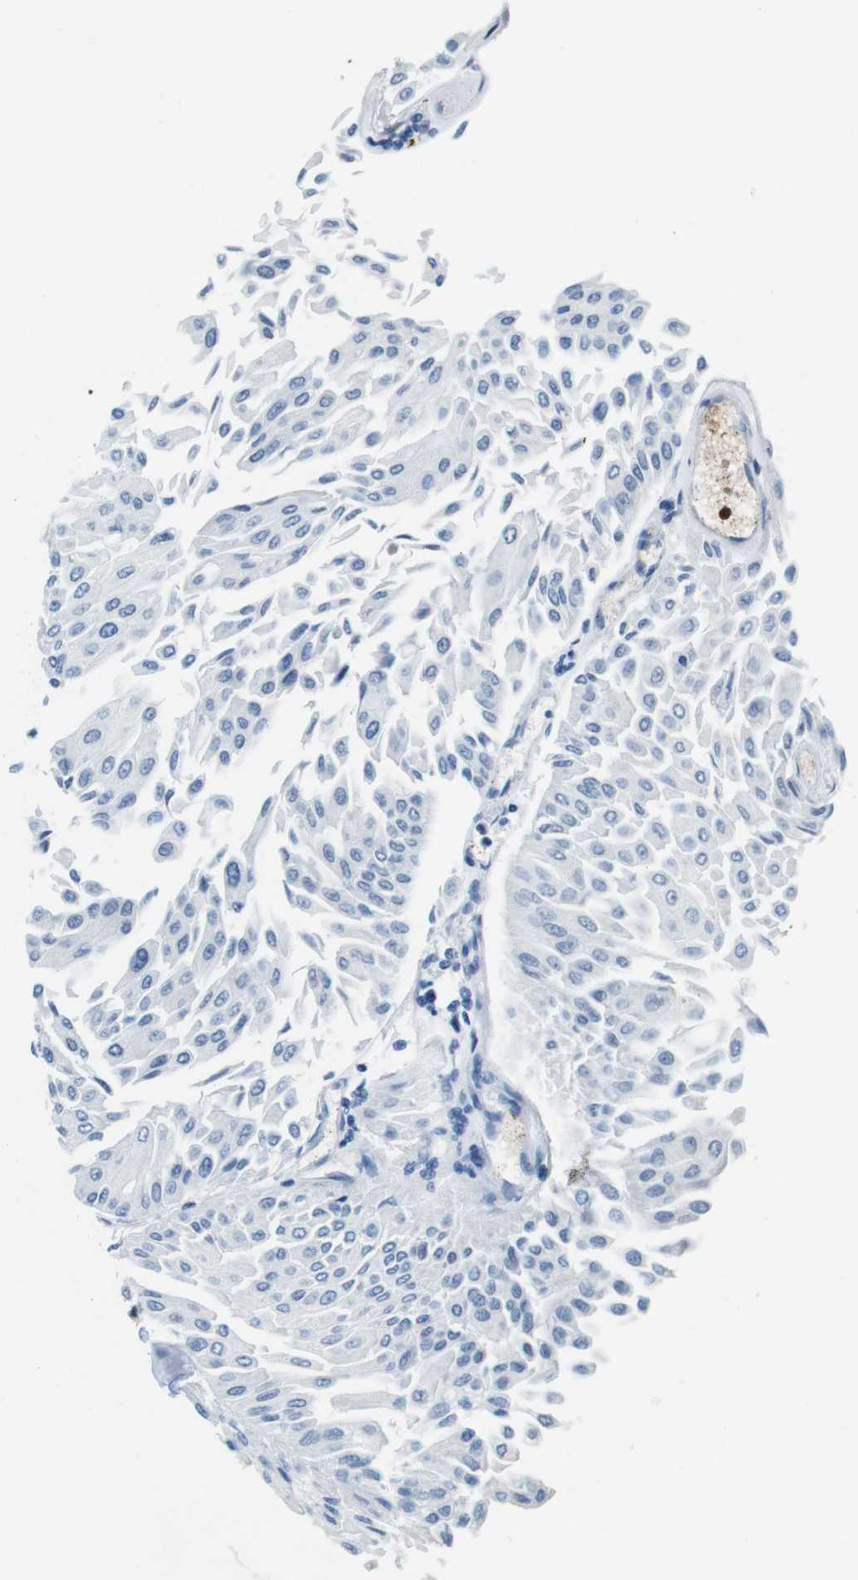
{"staining": {"intensity": "negative", "quantity": "none", "location": "none"}, "tissue": "urothelial cancer", "cell_type": "Tumor cells", "image_type": "cancer", "snomed": [{"axis": "morphology", "description": "Urothelial carcinoma, Low grade"}, {"axis": "topography", "description": "Urinary bladder"}], "caption": "The immunohistochemistry (IHC) histopathology image has no significant staining in tumor cells of urothelial carcinoma (low-grade) tissue. Nuclei are stained in blue.", "gene": "TFAP2C", "patient": {"sex": "male", "age": 67}}